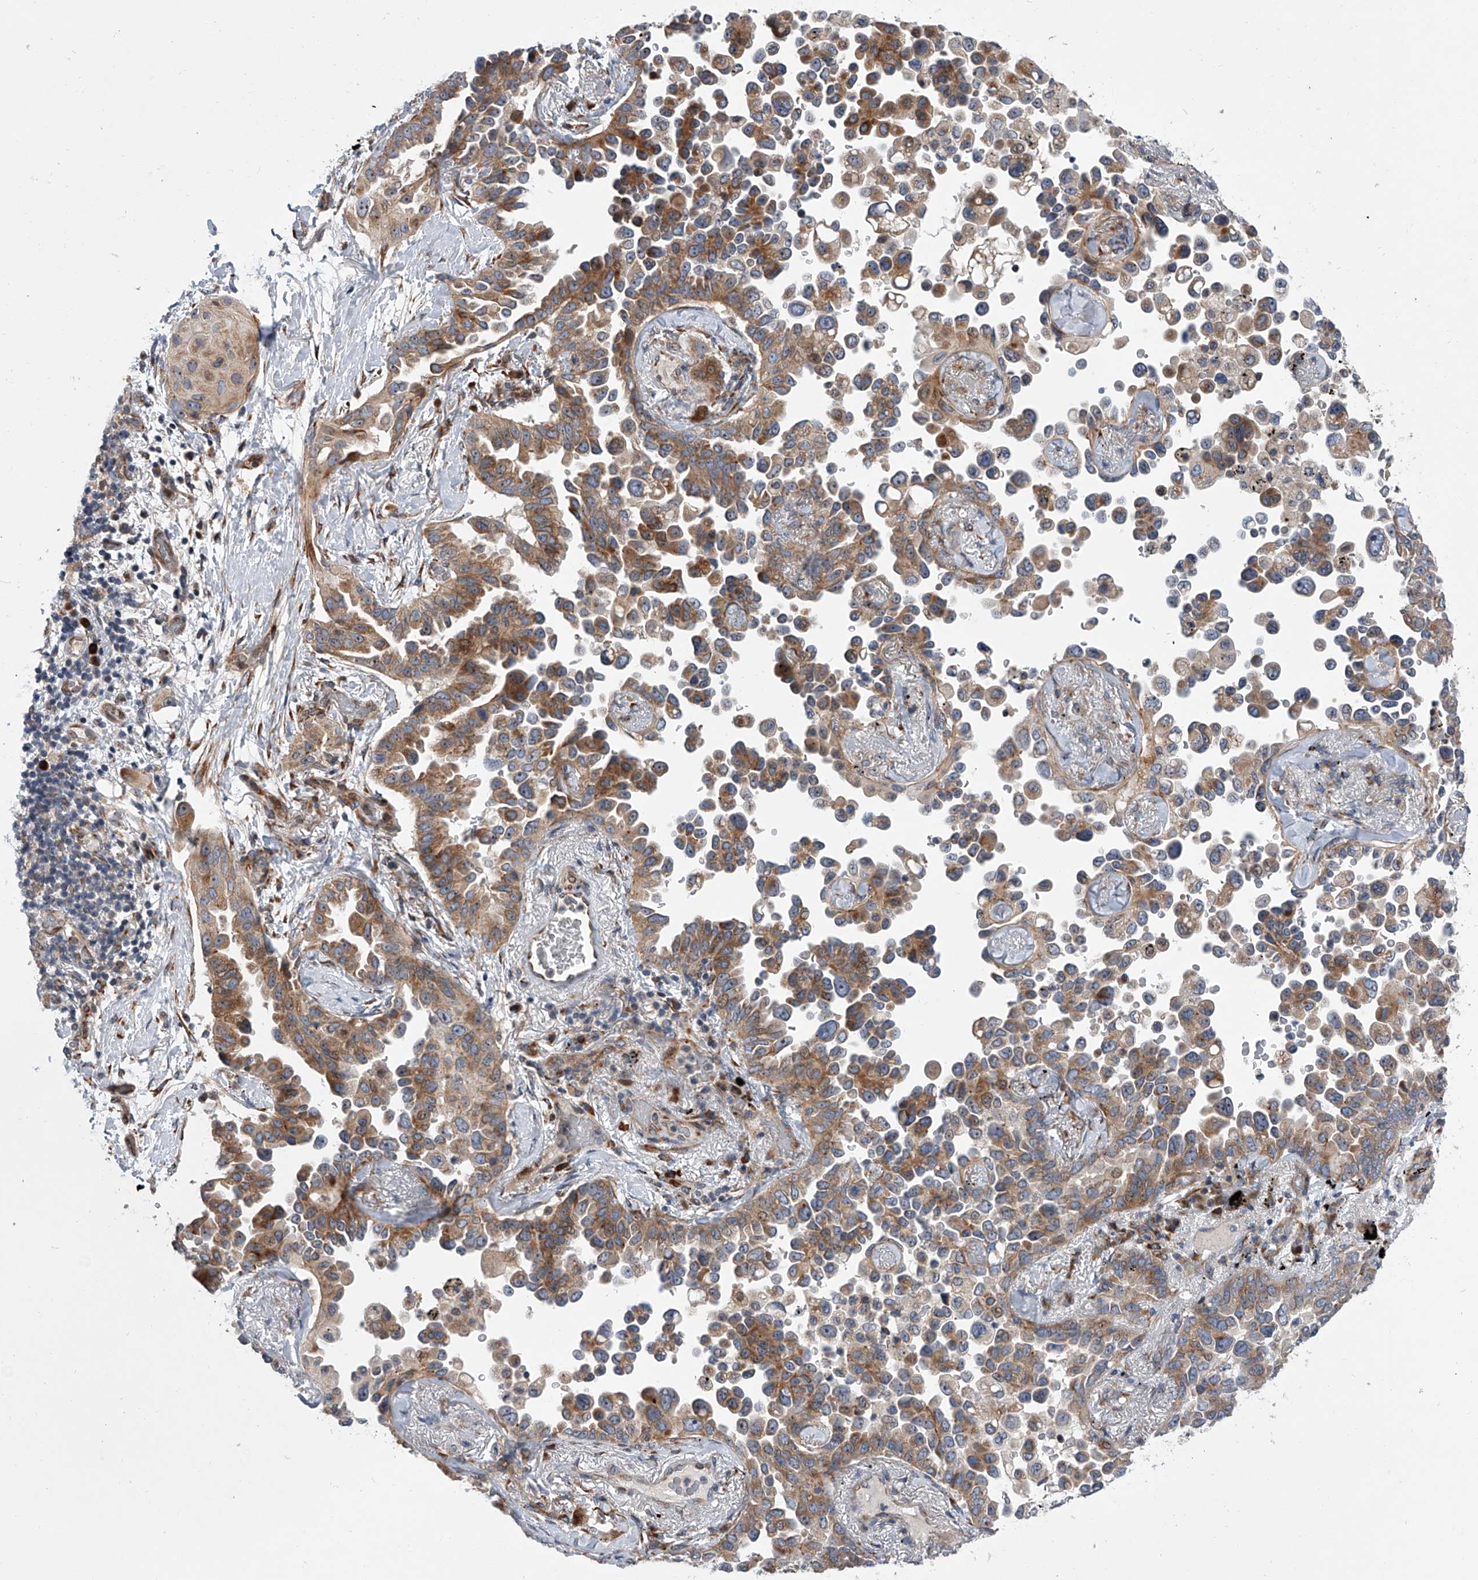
{"staining": {"intensity": "moderate", "quantity": "25%-75%", "location": "cytoplasmic/membranous"}, "tissue": "lung cancer", "cell_type": "Tumor cells", "image_type": "cancer", "snomed": [{"axis": "morphology", "description": "Adenocarcinoma, NOS"}, {"axis": "topography", "description": "Lung"}], "caption": "Protein positivity by immunohistochemistry (IHC) reveals moderate cytoplasmic/membranous expression in approximately 25%-75% of tumor cells in lung adenocarcinoma.", "gene": "DLGAP2", "patient": {"sex": "female", "age": 67}}